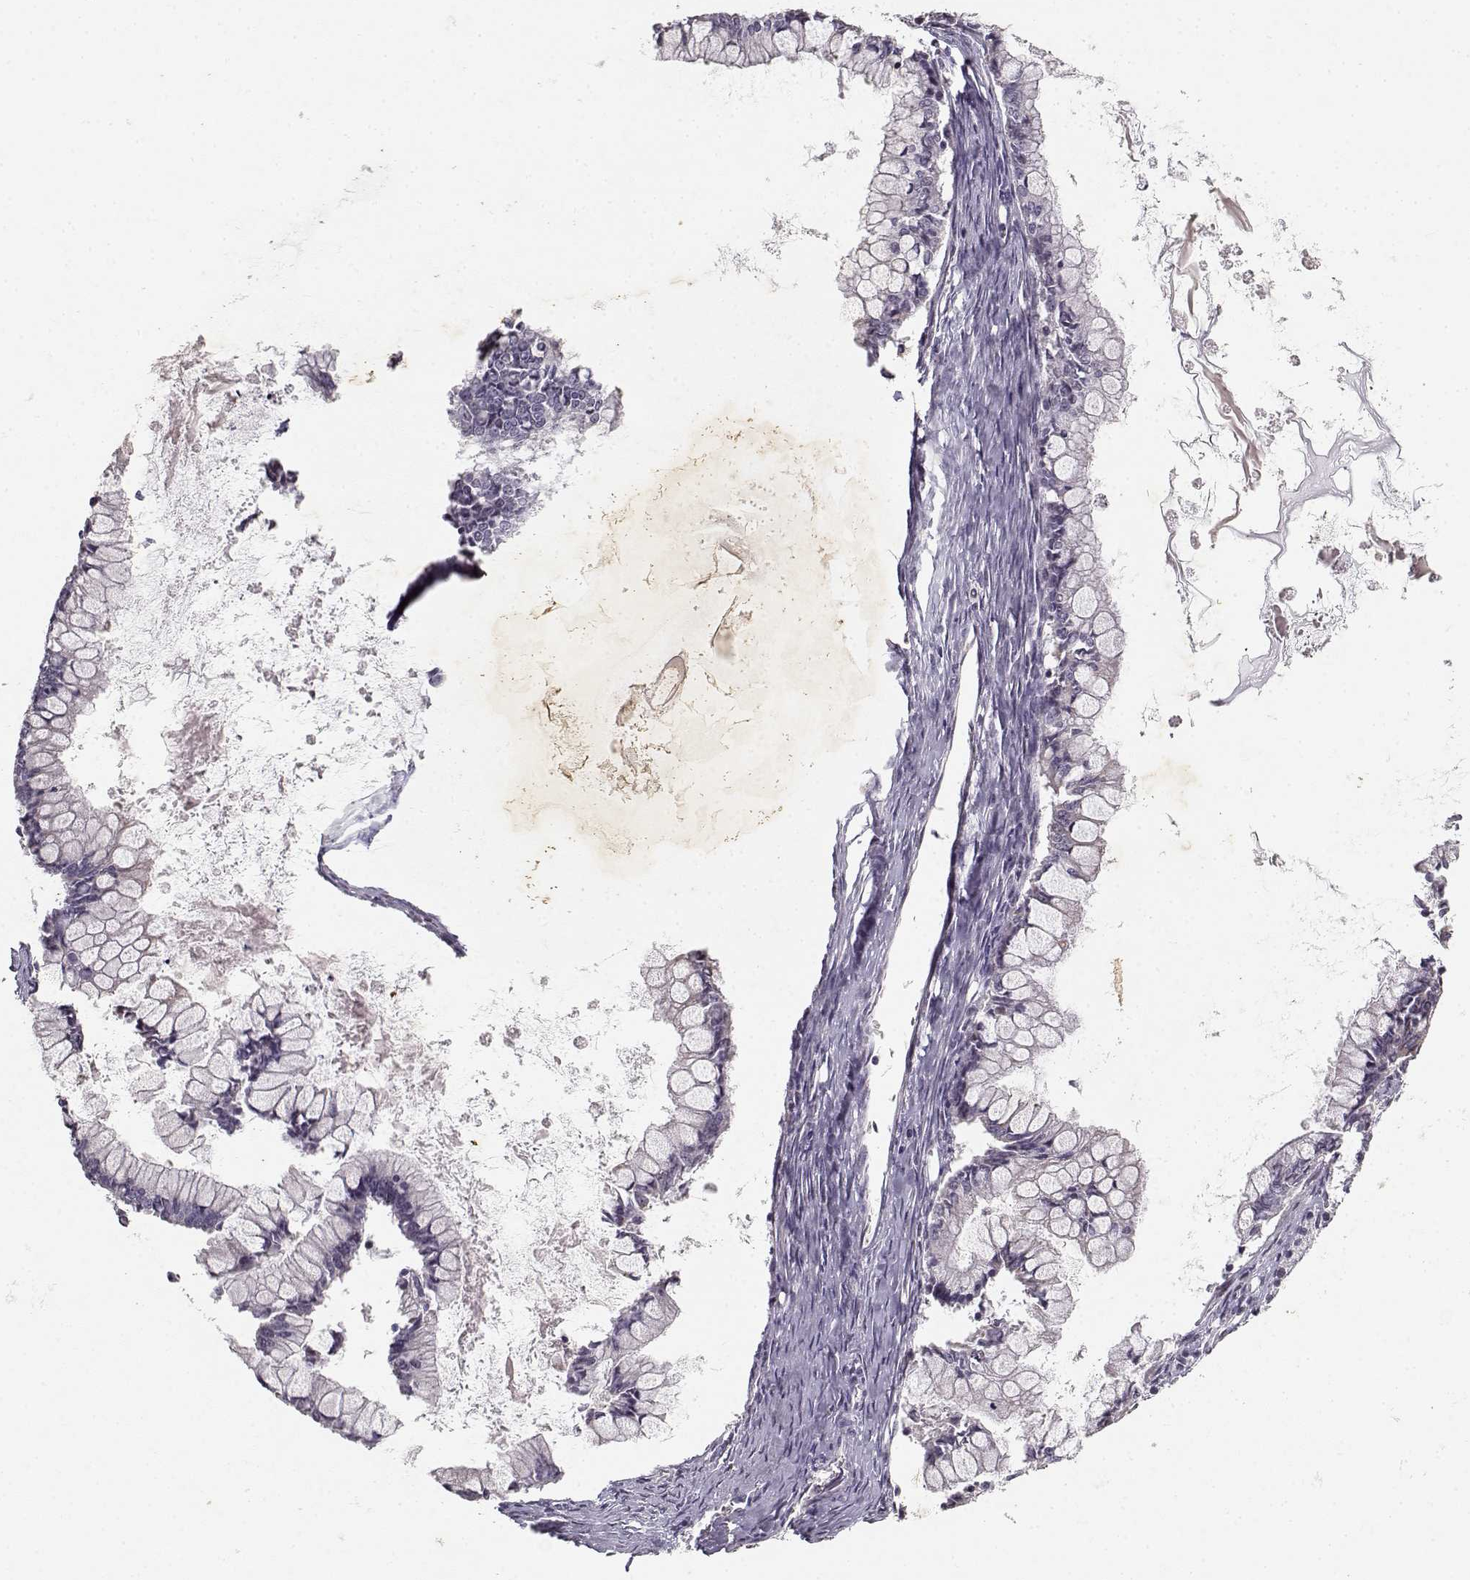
{"staining": {"intensity": "negative", "quantity": "none", "location": "none"}, "tissue": "ovarian cancer", "cell_type": "Tumor cells", "image_type": "cancer", "snomed": [{"axis": "morphology", "description": "Cystadenocarcinoma, mucinous, NOS"}, {"axis": "topography", "description": "Ovary"}], "caption": "Immunohistochemistry (IHC) of human ovarian mucinous cystadenocarcinoma displays no expression in tumor cells.", "gene": "UROC1", "patient": {"sex": "female", "age": 67}}